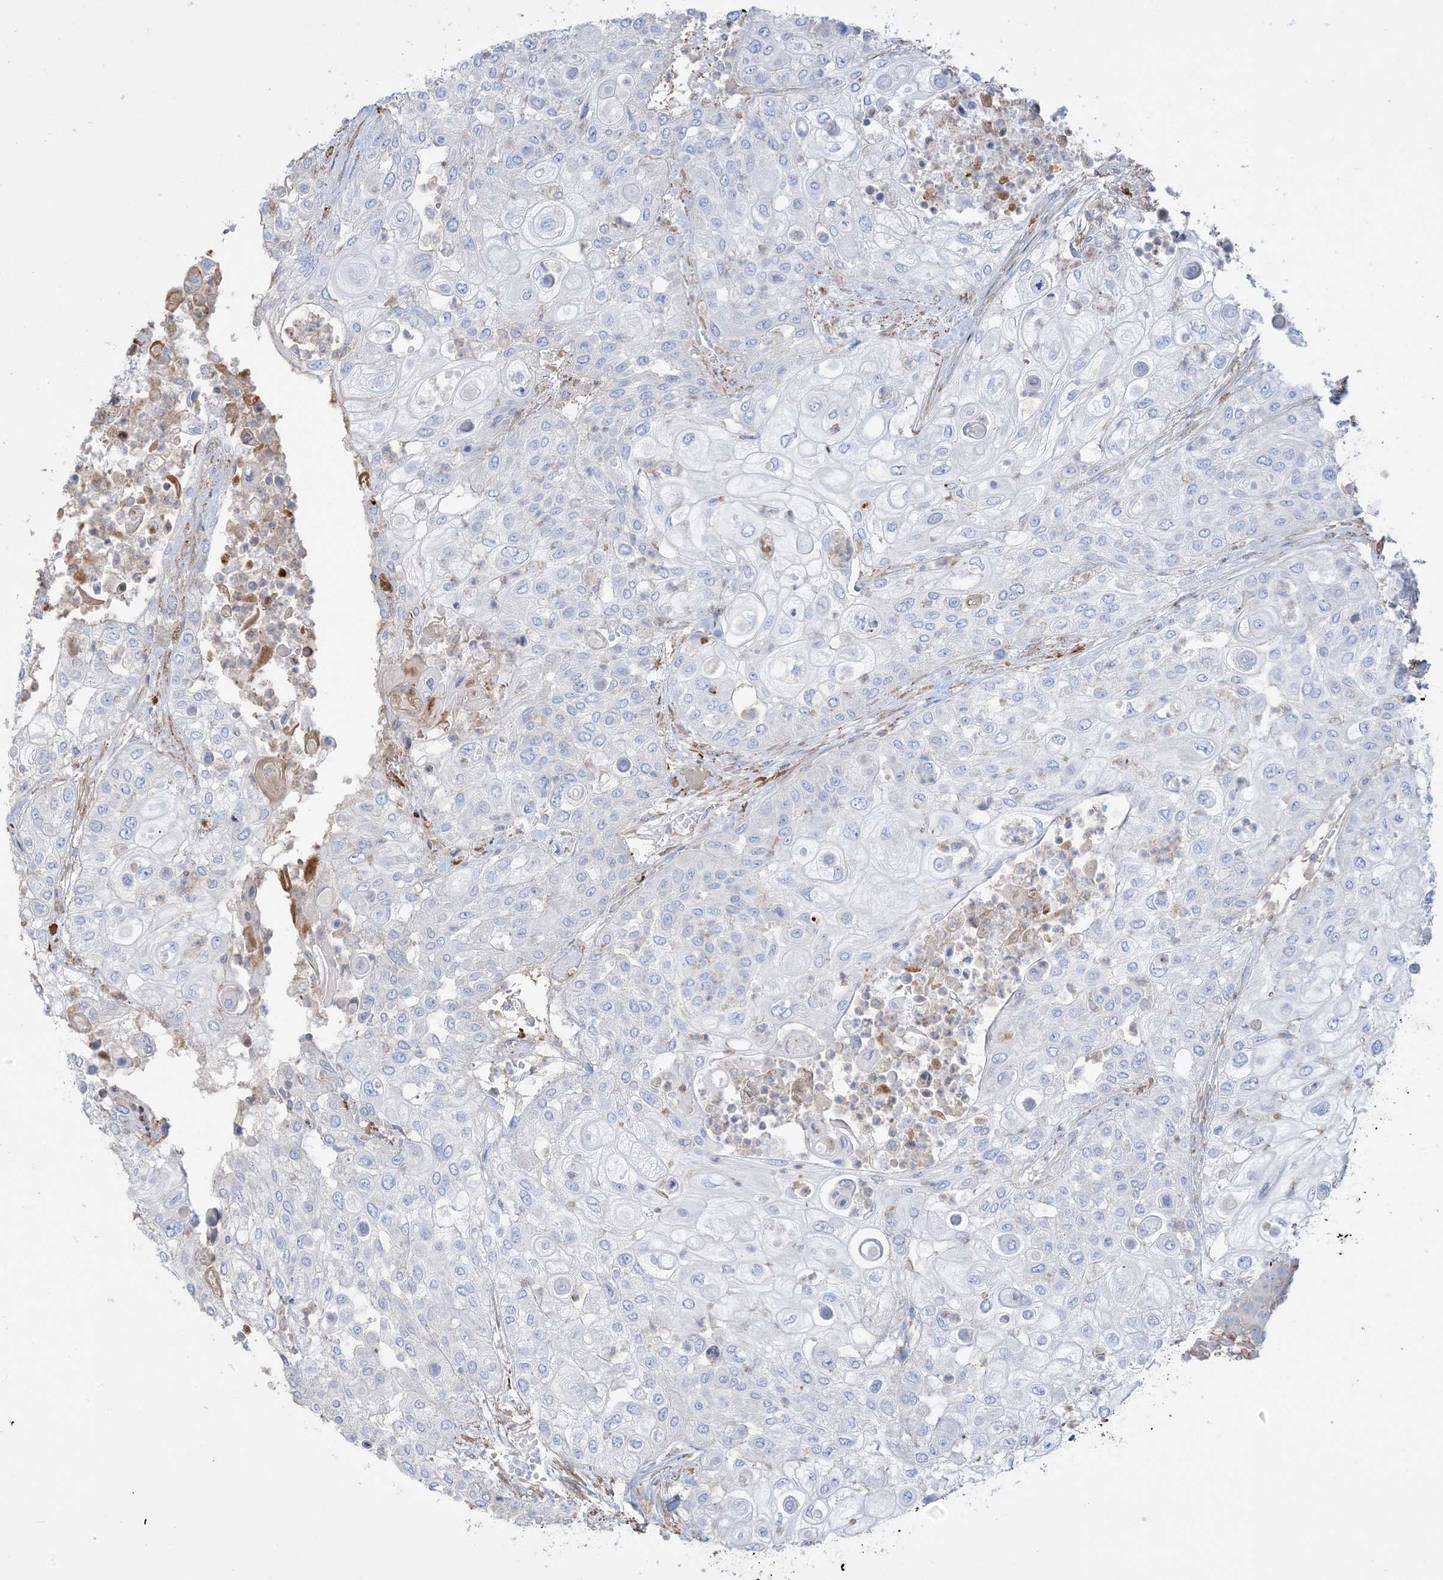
{"staining": {"intensity": "negative", "quantity": "none", "location": "none"}, "tissue": "urothelial cancer", "cell_type": "Tumor cells", "image_type": "cancer", "snomed": [{"axis": "morphology", "description": "Urothelial carcinoma, High grade"}, {"axis": "topography", "description": "Urinary bladder"}], "caption": "Image shows no significant protein expression in tumor cells of urothelial carcinoma (high-grade).", "gene": "GTF3C2", "patient": {"sex": "female", "age": 79}}